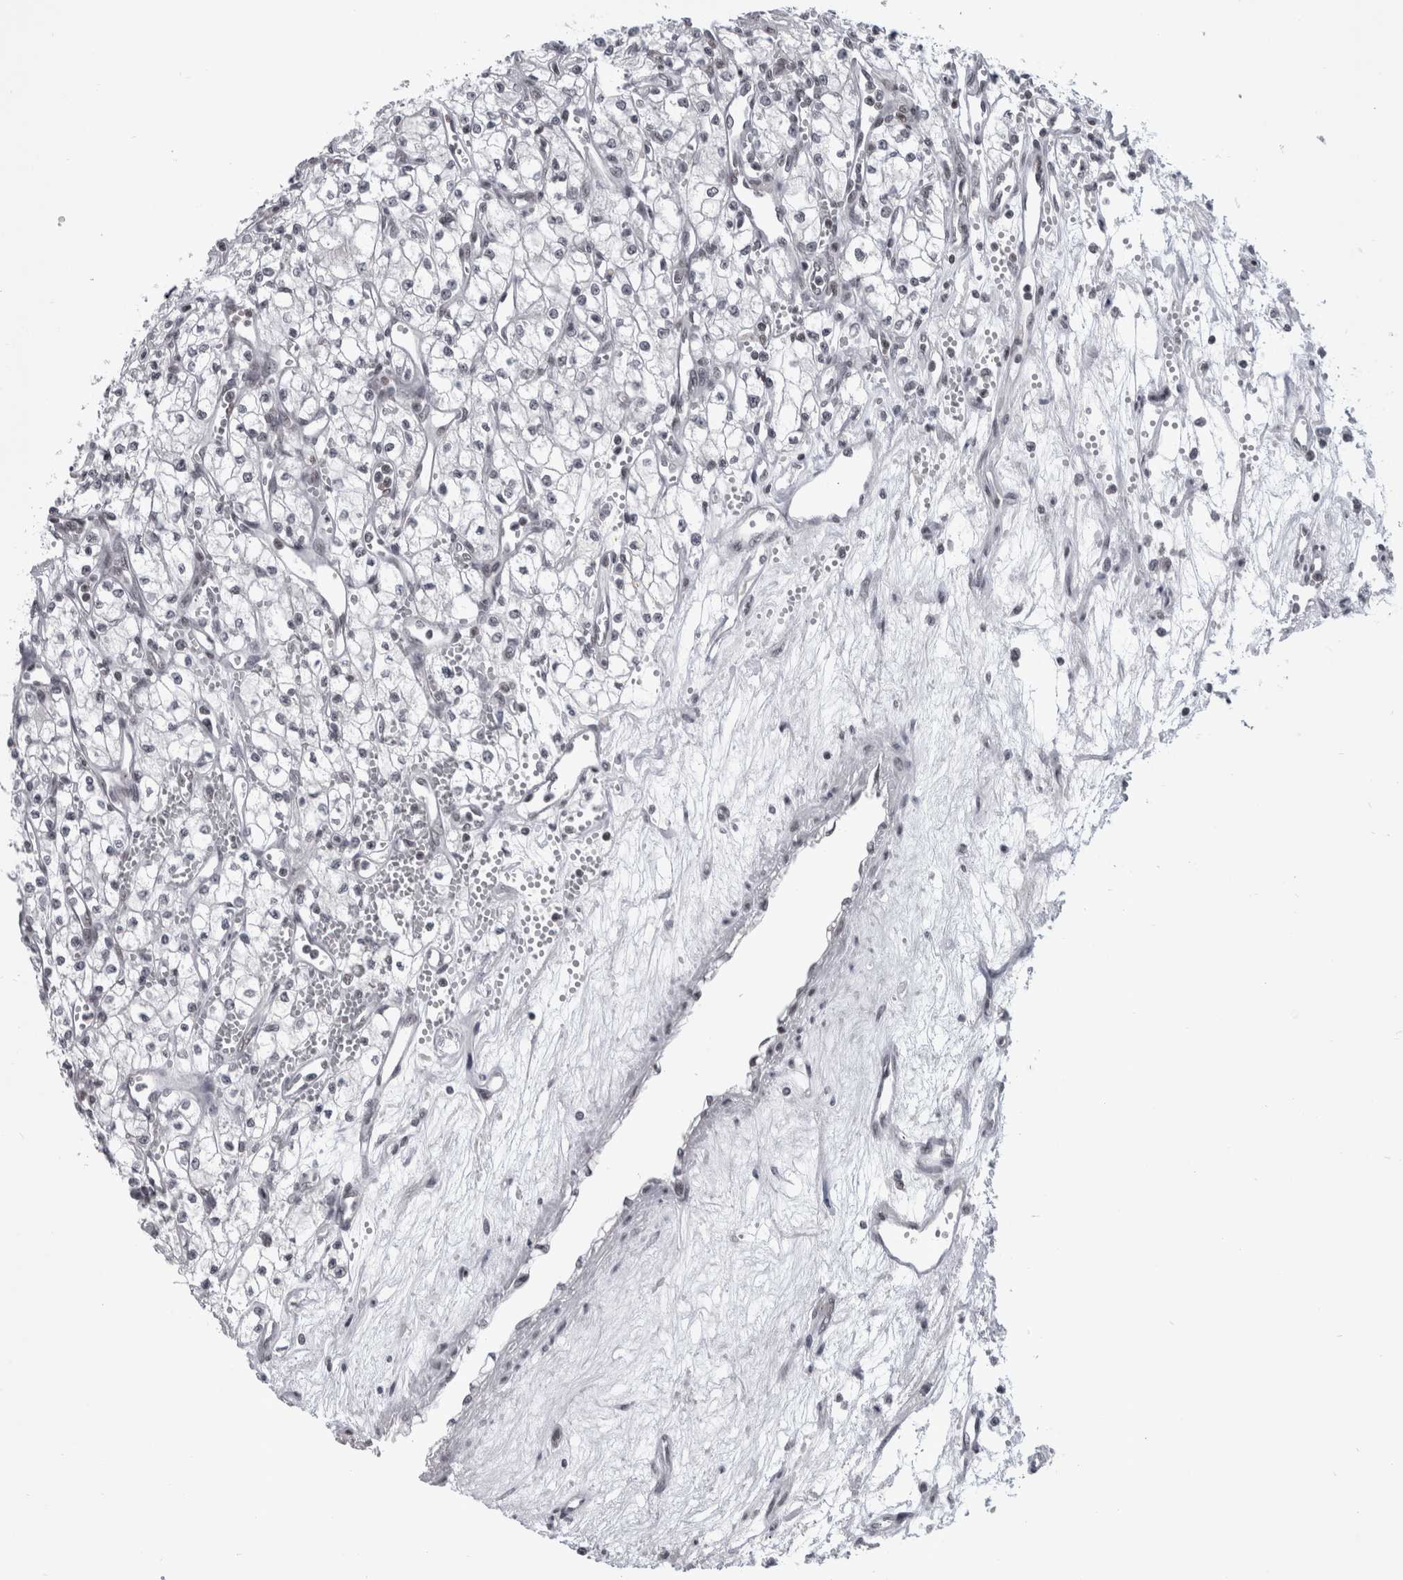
{"staining": {"intensity": "negative", "quantity": "none", "location": "none"}, "tissue": "renal cancer", "cell_type": "Tumor cells", "image_type": "cancer", "snomed": [{"axis": "morphology", "description": "Adenocarcinoma, NOS"}, {"axis": "topography", "description": "Kidney"}], "caption": "This is an IHC photomicrograph of human renal cancer (adenocarcinoma). There is no staining in tumor cells.", "gene": "ARID4B", "patient": {"sex": "male", "age": 59}}